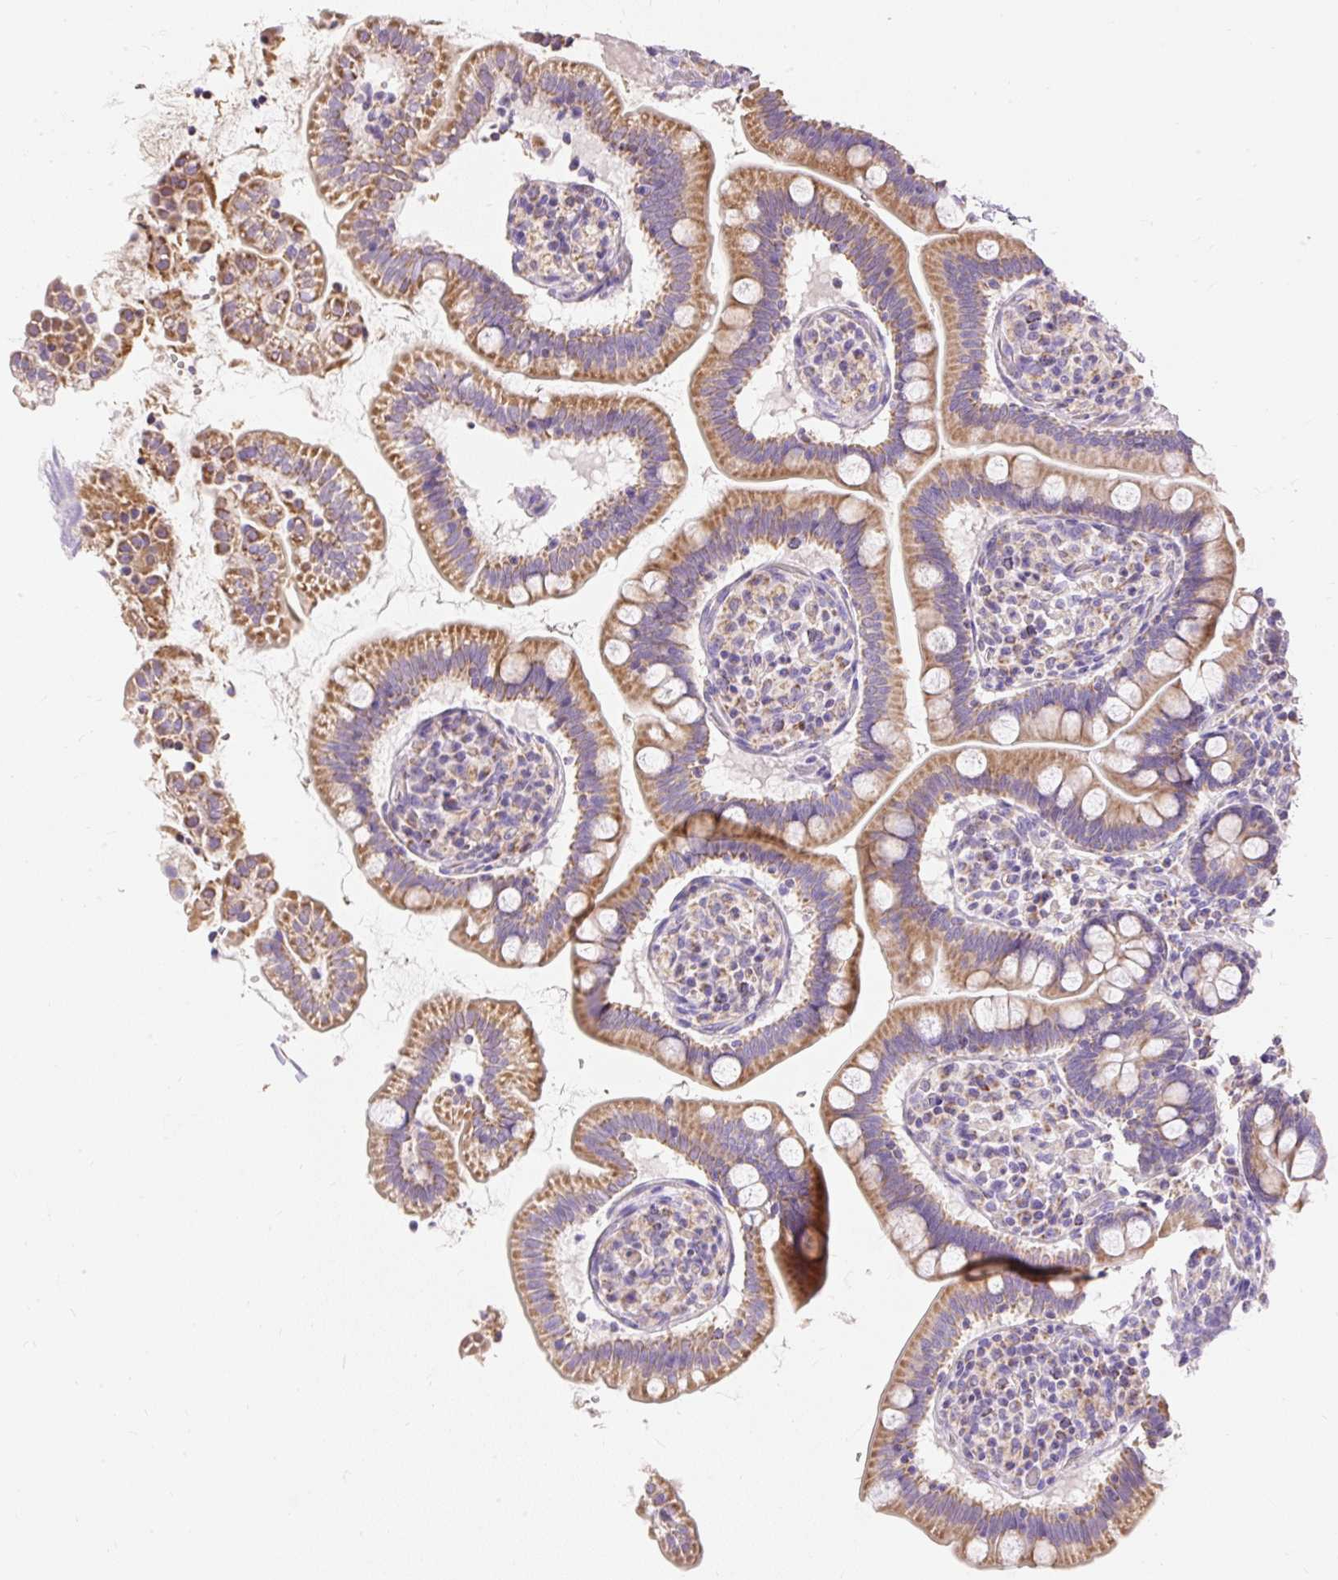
{"staining": {"intensity": "moderate", "quantity": ">75%", "location": "cytoplasmic/membranous"}, "tissue": "small intestine", "cell_type": "Glandular cells", "image_type": "normal", "snomed": [{"axis": "morphology", "description": "Normal tissue, NOS"}, {"axis": "topography", "description": "Small intestine"}], "caption": "Glandular cells show moderate cytoplasmic/membranous positivity in approximately >75% of cells in normal small intestine. The protein is stained brown, and the nuclei are stained in blue (DAB (3,3'-diaminobenzidine) IHC with brightfield microscopy, high magnification).", "gene": "PMAIP1", "patient": {"sex": "female", "age": 64}}